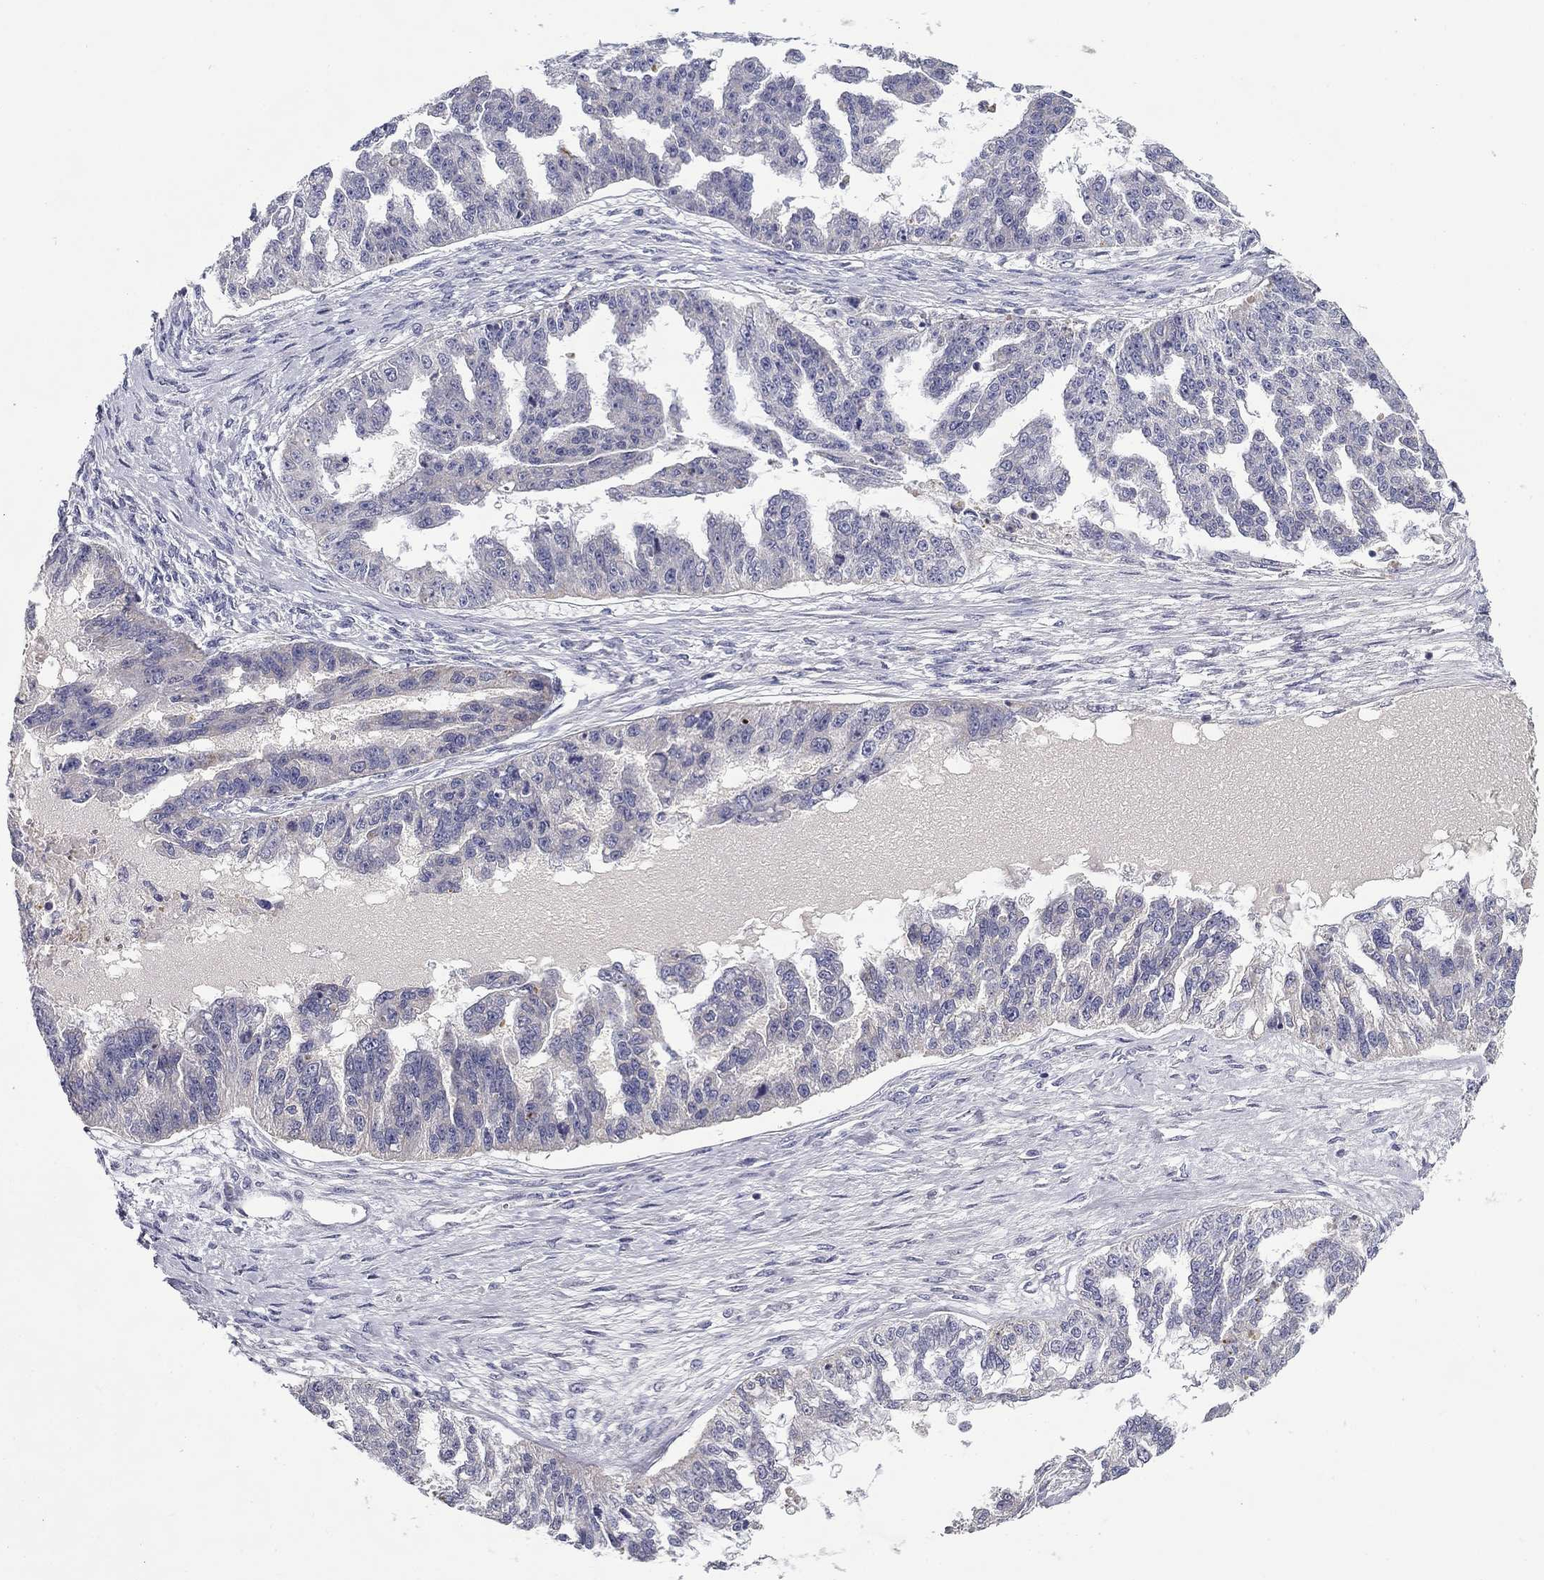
{"staining": {"intensity": "negative", "quantity": "none", "location": "none"}, "tissue": "ovarian cancer", "cell_type": "Tumor cells", "image_type": "cancer", "snomed": [{"axis": "morphology", "description": "Cystadenocarcinoma, serous, NOS"}, {"axis": "topography", "description": "Ovary"}], "caption": "Photomicrograph shows no protein staining in tumor cells of ovarian serous cystadenocarcinoma tissue.", "gene": "SPATA7", "patient": {"sex": "female", "age": 58}}